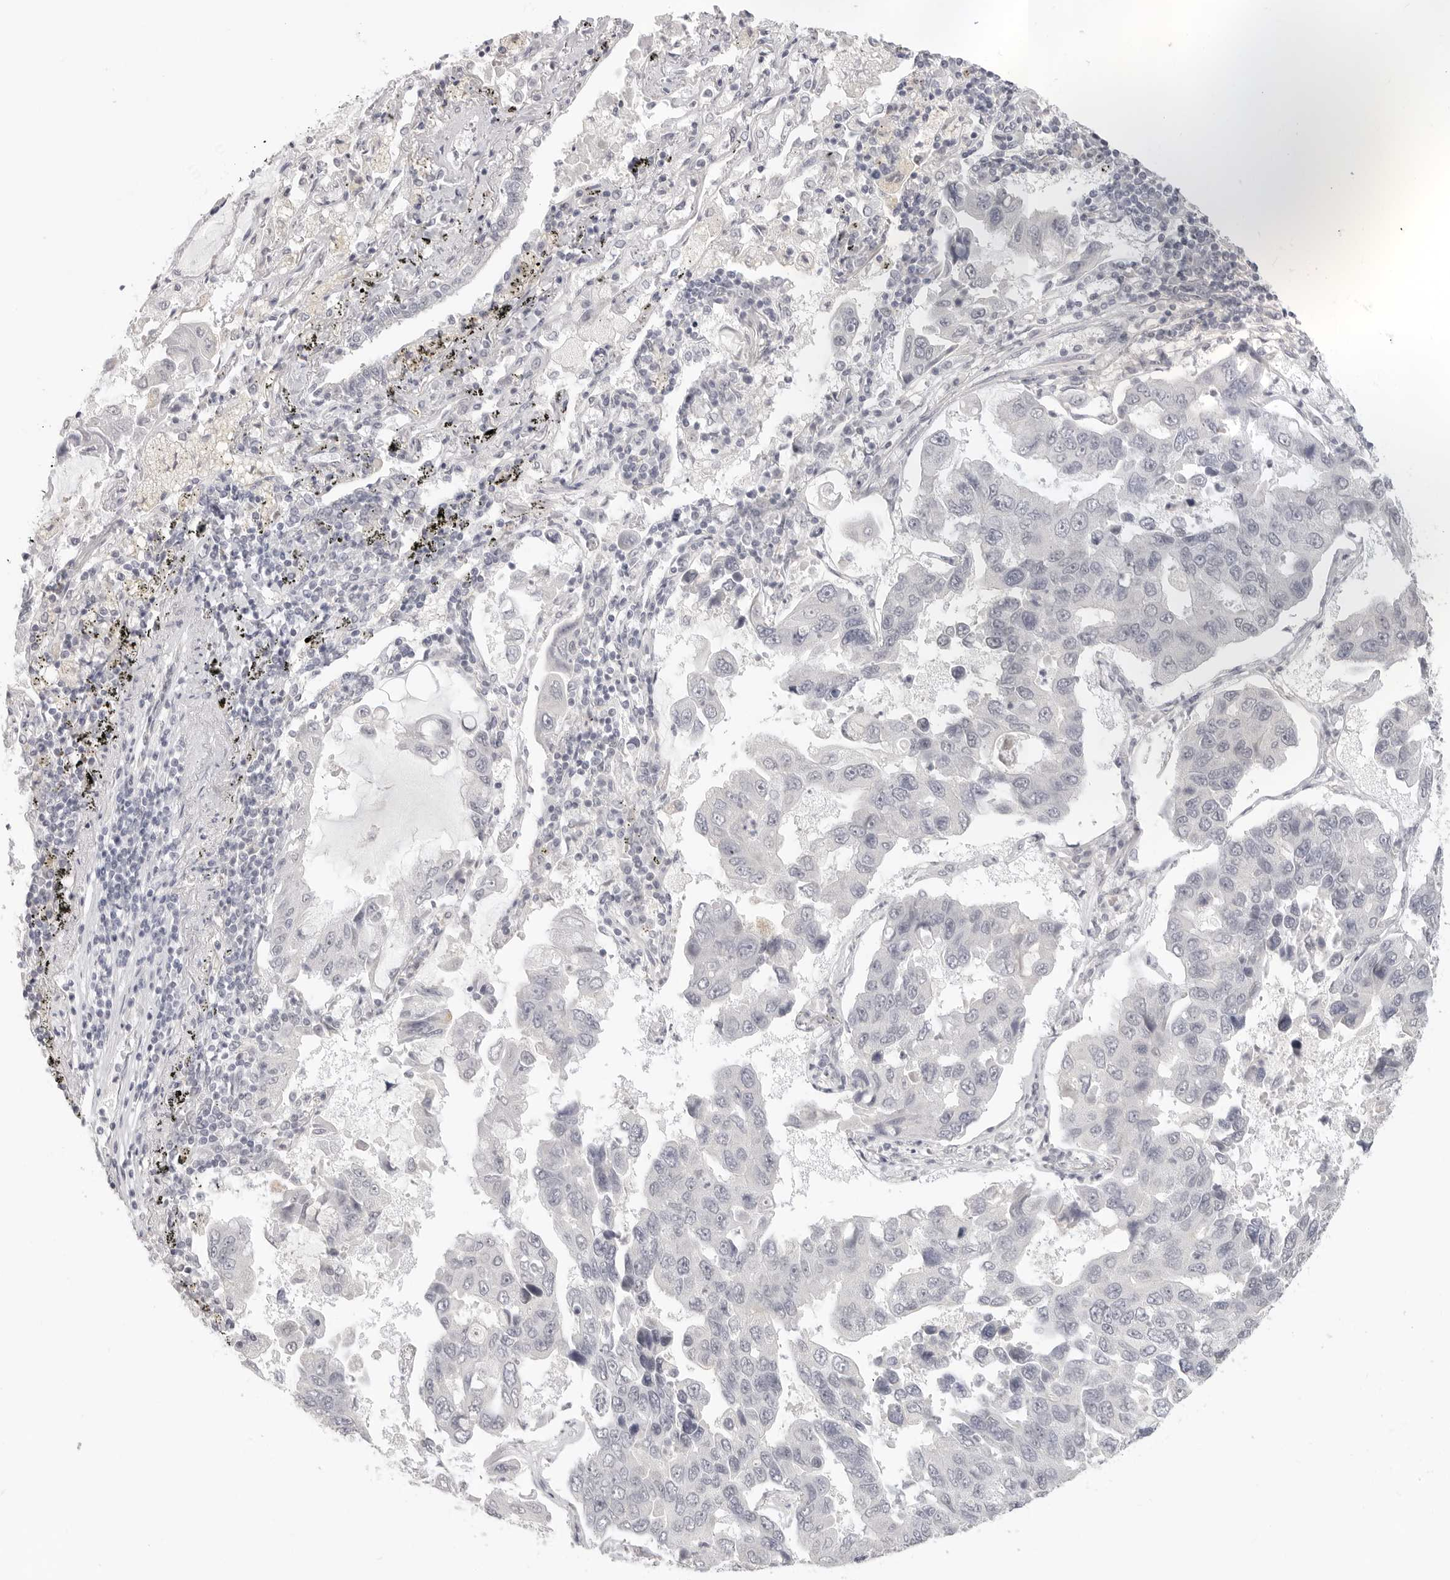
{"staining": {"intensity": "negative", "quantity": "none", "location": "none"}, "tissue": "lung cancer", "cell_type": "Tumor cells", "image_type": "cancer", "snomed": [{"axis": "morphology", "description": "Adenocarcinoma, NOS"}, {"axis": "topography", "description": "Lung"}], "caption": "Protein analysis of lung adenocarcinoma demonstrates no significant staining in tumor cells. Nuclei are stained in blue.", "gene": "KLK11", "patient": {"sex": "male", "age": 64}}